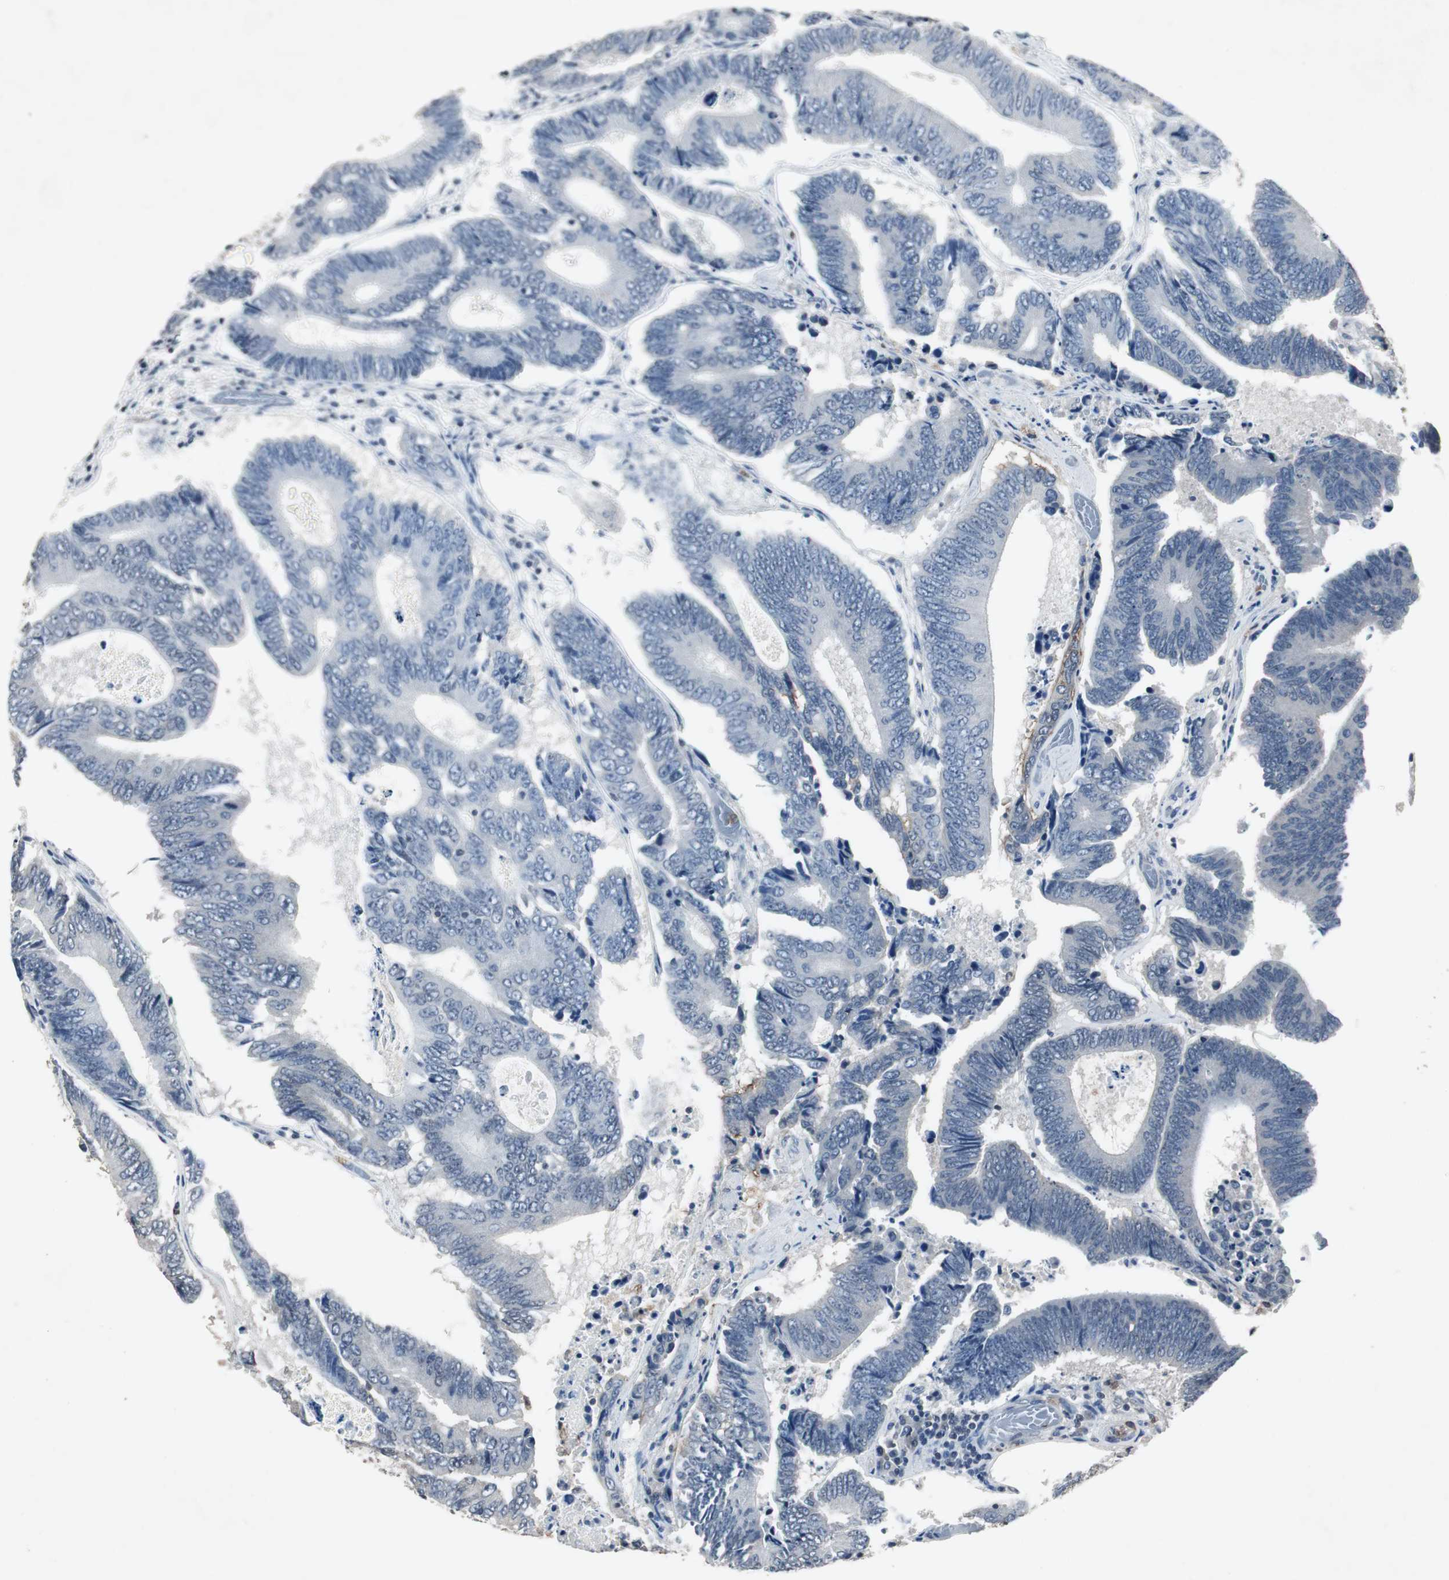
{"staining": {"intensity": "negative", "quantity": "none", "location": "none"}, "tissue": "colorectal cancer", "cell_type": "Tumor cells", "image_type": "cancer", "snomed": [{"axis": "morphology", "description": "Adenocarcinoma, NOS"}, {"axis": "topography", "description": "Colon"}], "caption": "Tumor cells are negative for brown protein staining in adenocarcinoma (colorectal).", "gene": "ADNP2", "patient": {"sex": "female", "age": 78}}